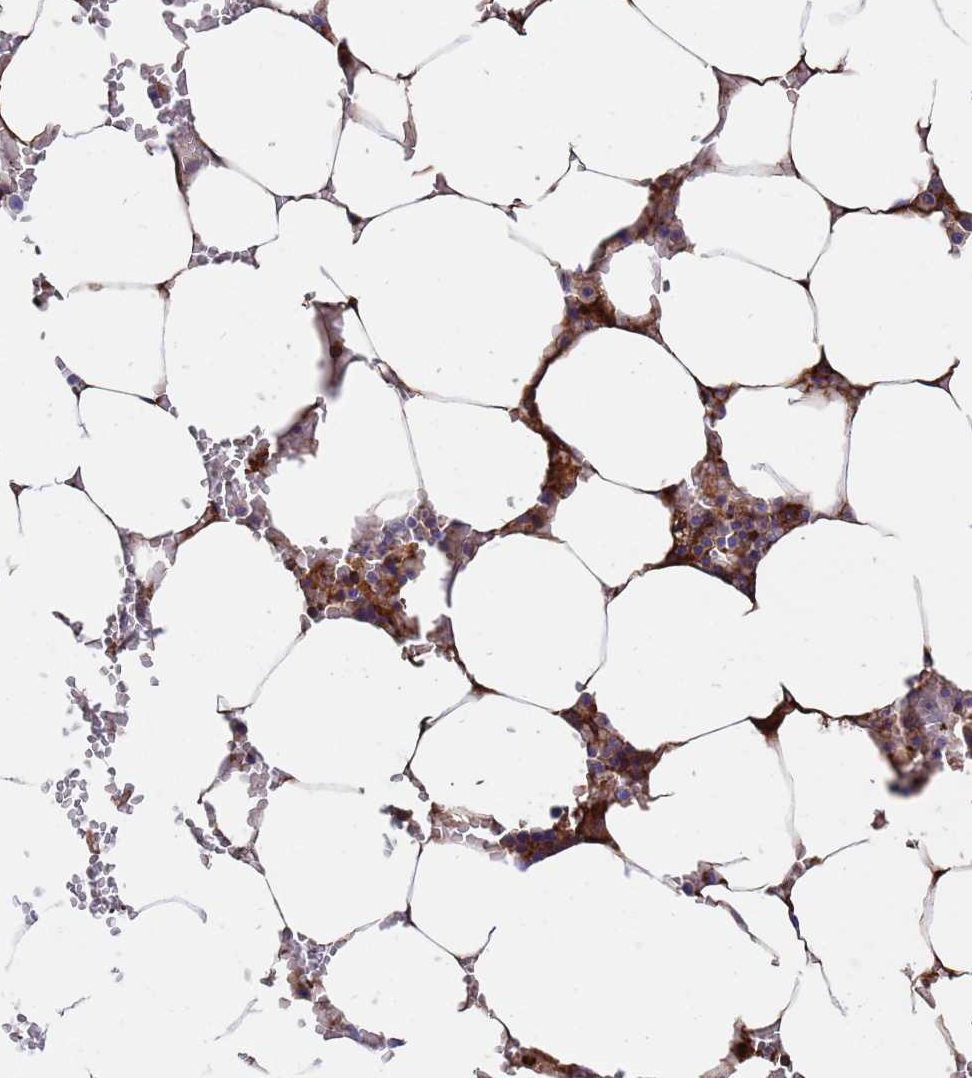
{"staining": {"intensity": "strong", "quantity": "25%-75%", "location": "cytoplasmic/membranous"}, "tissue": "bone marrow", "cell_type": "Hematopoietic cells", "image_type": "normal", "snomed": [{"axis": "morphology", "description": "Normal tissue, NOS"}, {"axis": "topography", "description": "Bone marrow"}], "caption": "Protein analysis of benign bone marrow demonstrates strong cytoplasmic/membranous expression in approximately 25%-75% of hematopoietic cells.", "gene": "ELP6", "patient": {"sex": "male", "age": 70}}